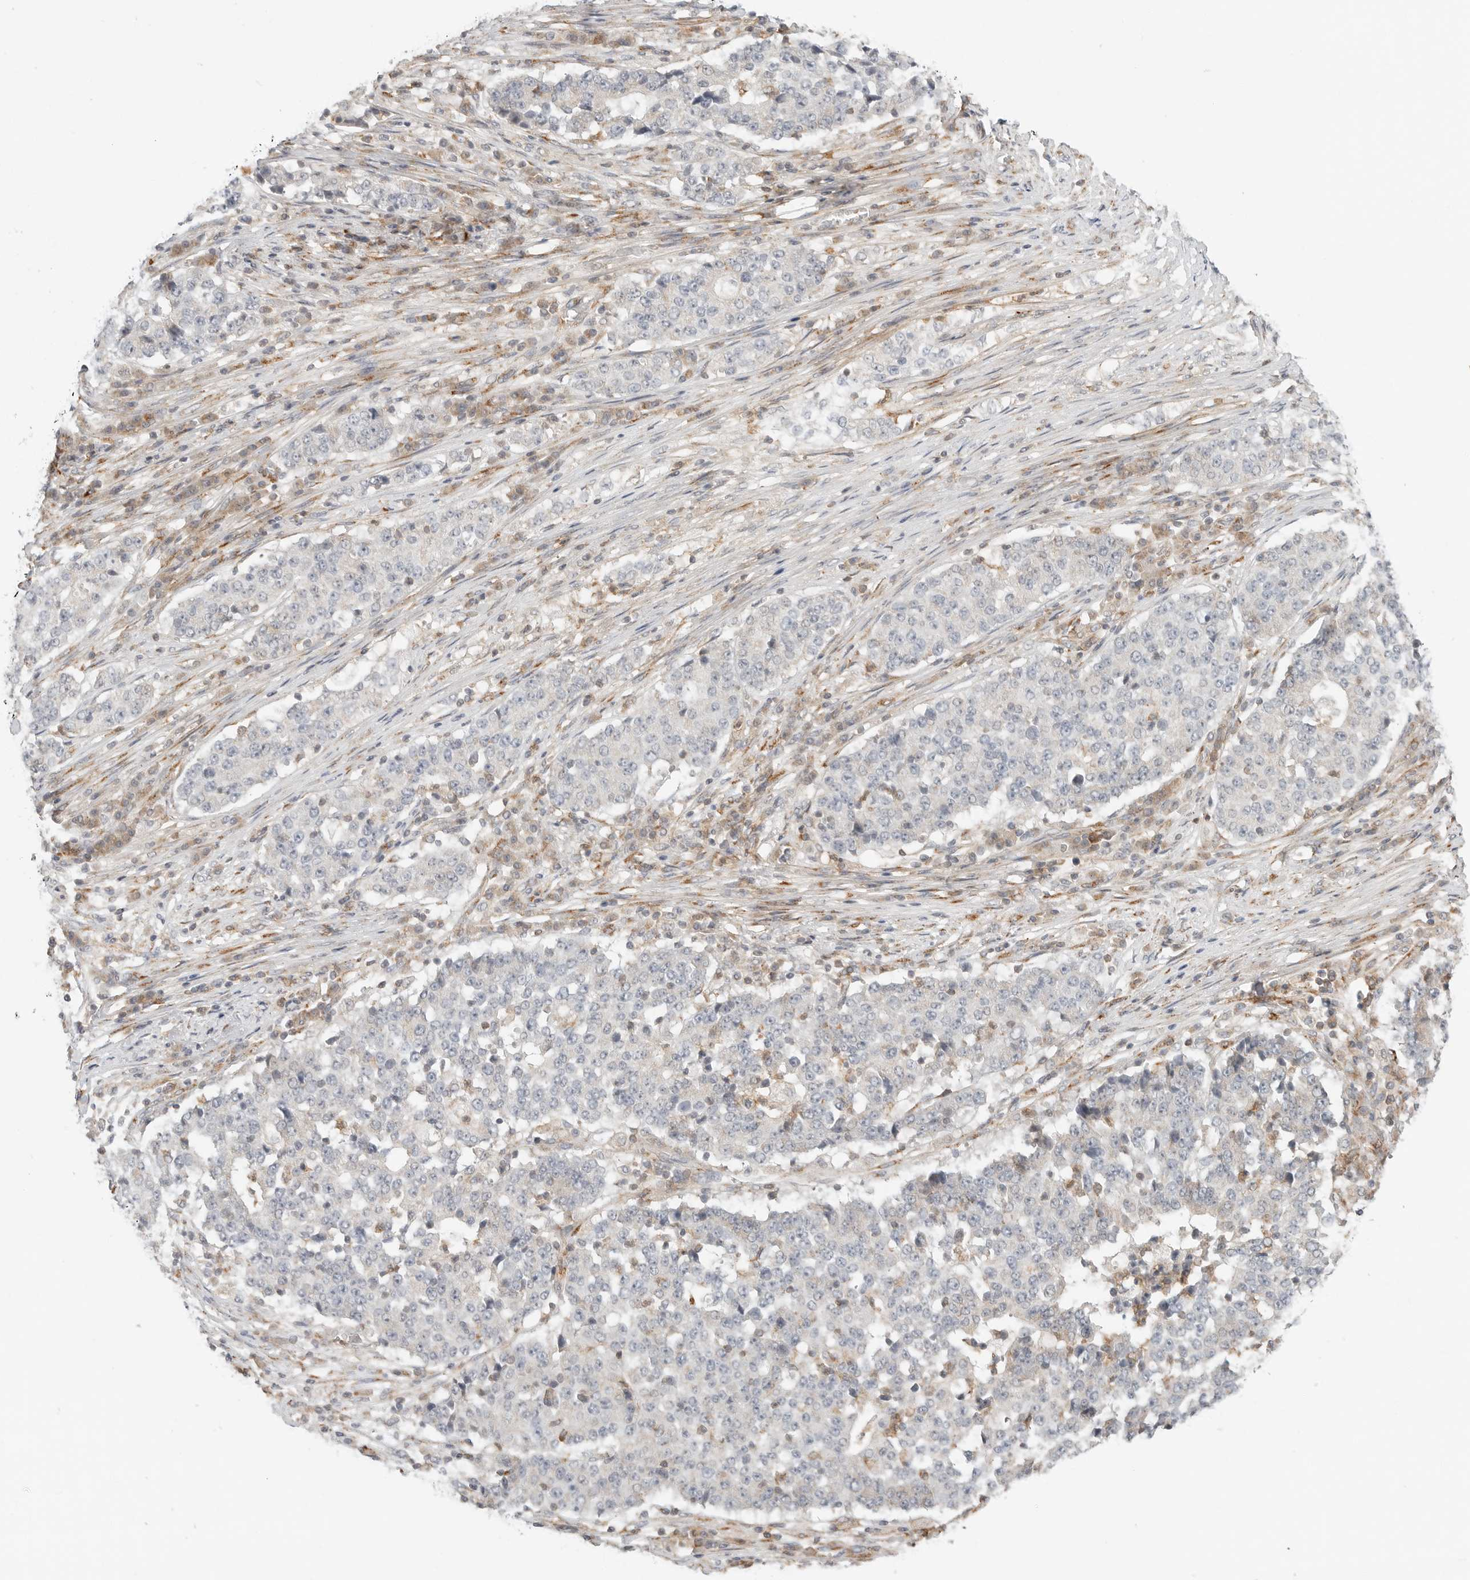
{"staining": {"intensity": "negative", "quantity": "none", "location": "none"}, "tissue": "stomach cancer", "cell_type": "Tumor cells", "image_type": "cancer", "snomed": [{"axis": "morphology", "description": "Adenocarcinoma, NOS"}, {"axis": "topography", "description": "Stomach"}], "caption": "This is a image of IHC staining of adenocarcinoma (stomach), which shows no staining in tumor cells.", "gene": "C1QTNF1", "patient": {"sex": "male", "age": 59}}